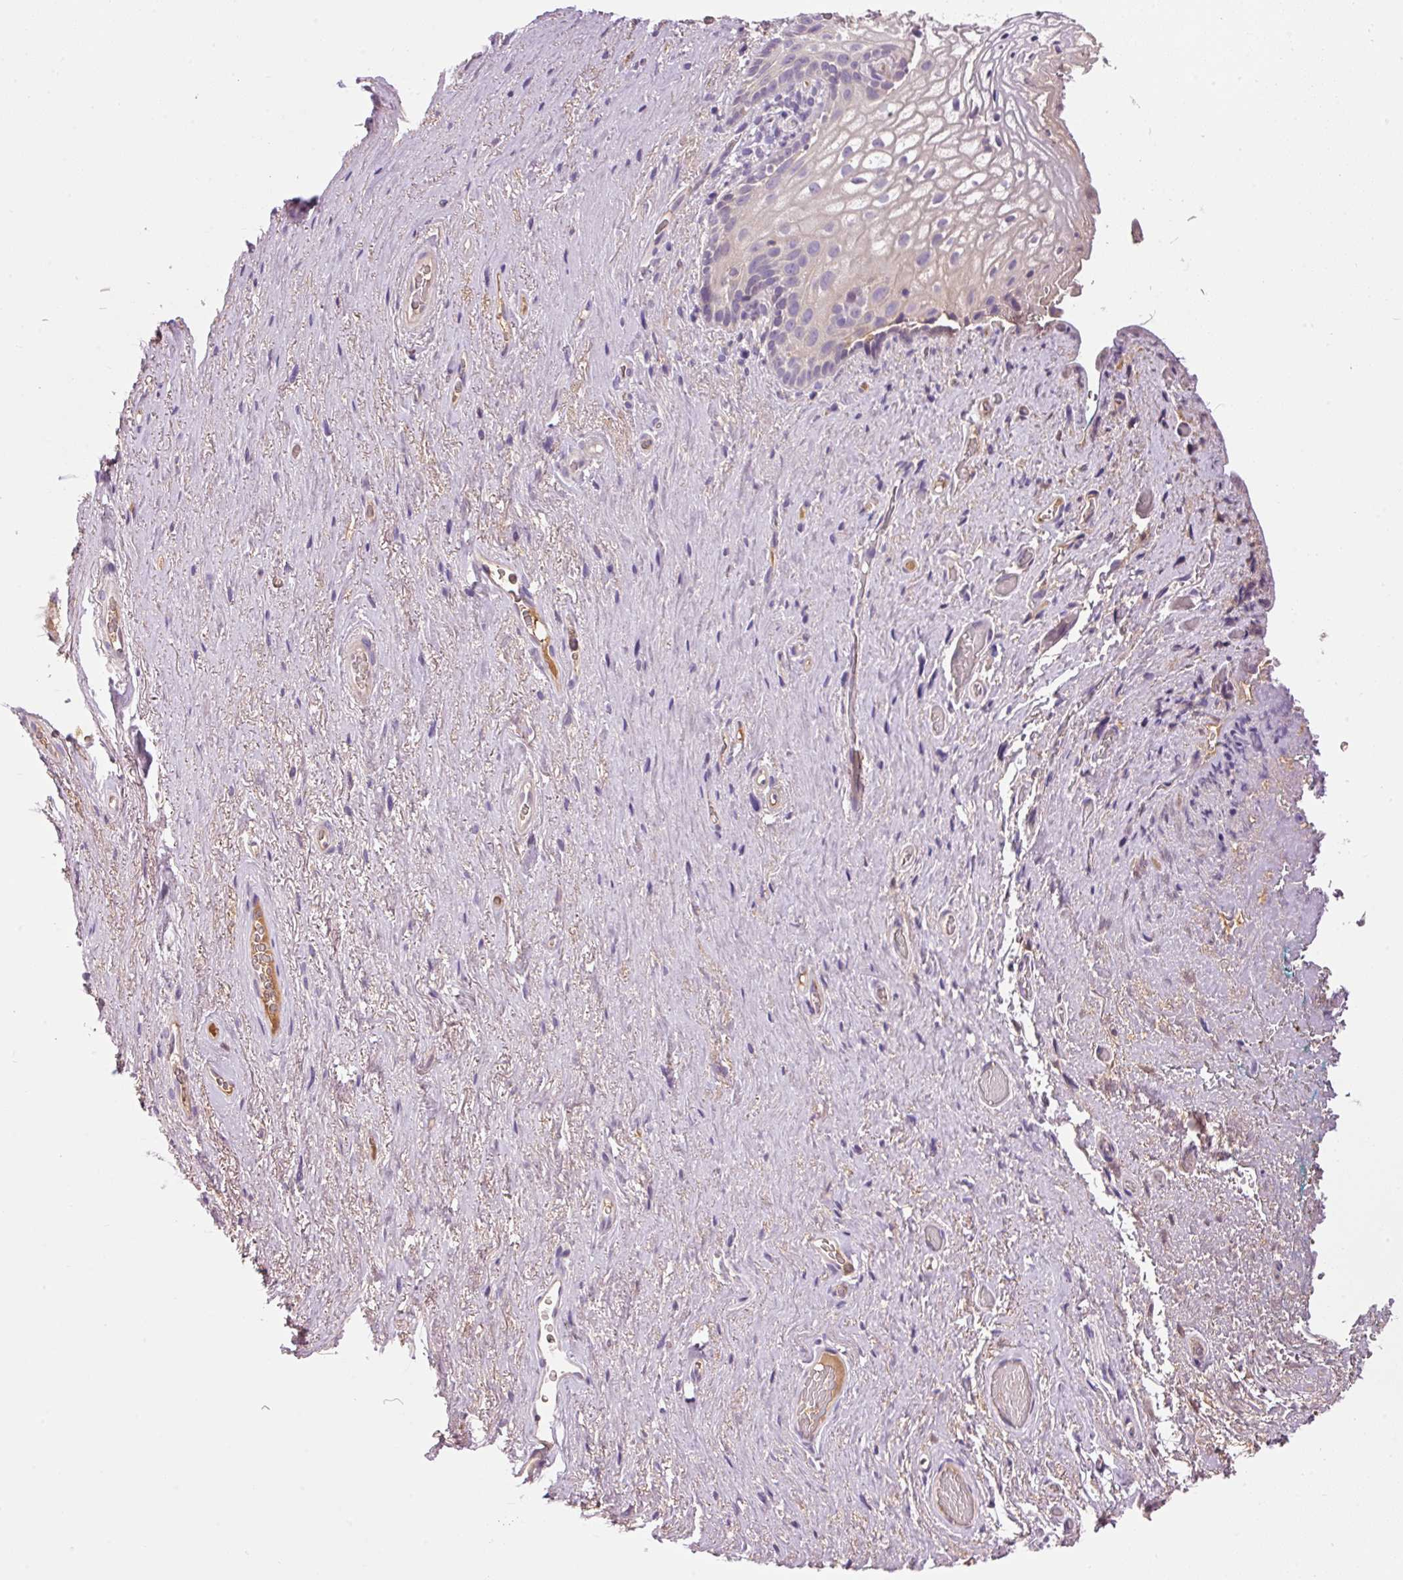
{"staining": {"intensity": "weak", "quantity": "25%-75%", "location": "cytoplasmic/membranous"}, "tissue": "vagina", "cell_type": "Squamous epithelial cells", "image_type": "normal", "snomed": [{"axis": "morphology", "description": "Normal tissue, NOS"}, {"axis": "topography", "description": "Vagina"}, {"axis": "topography", "description": "Peripheral nerve tissue"}], "caption": "Vagina stained with immunohistochemistry shows weak cytoplasmic/membranous staining in approximately 25%-75% of squamous epithelial cells. (IHC, brightfield microscopy, high magnification).", "gene": "CMTM8", "patient": {"sex": "female", "age": 71}}